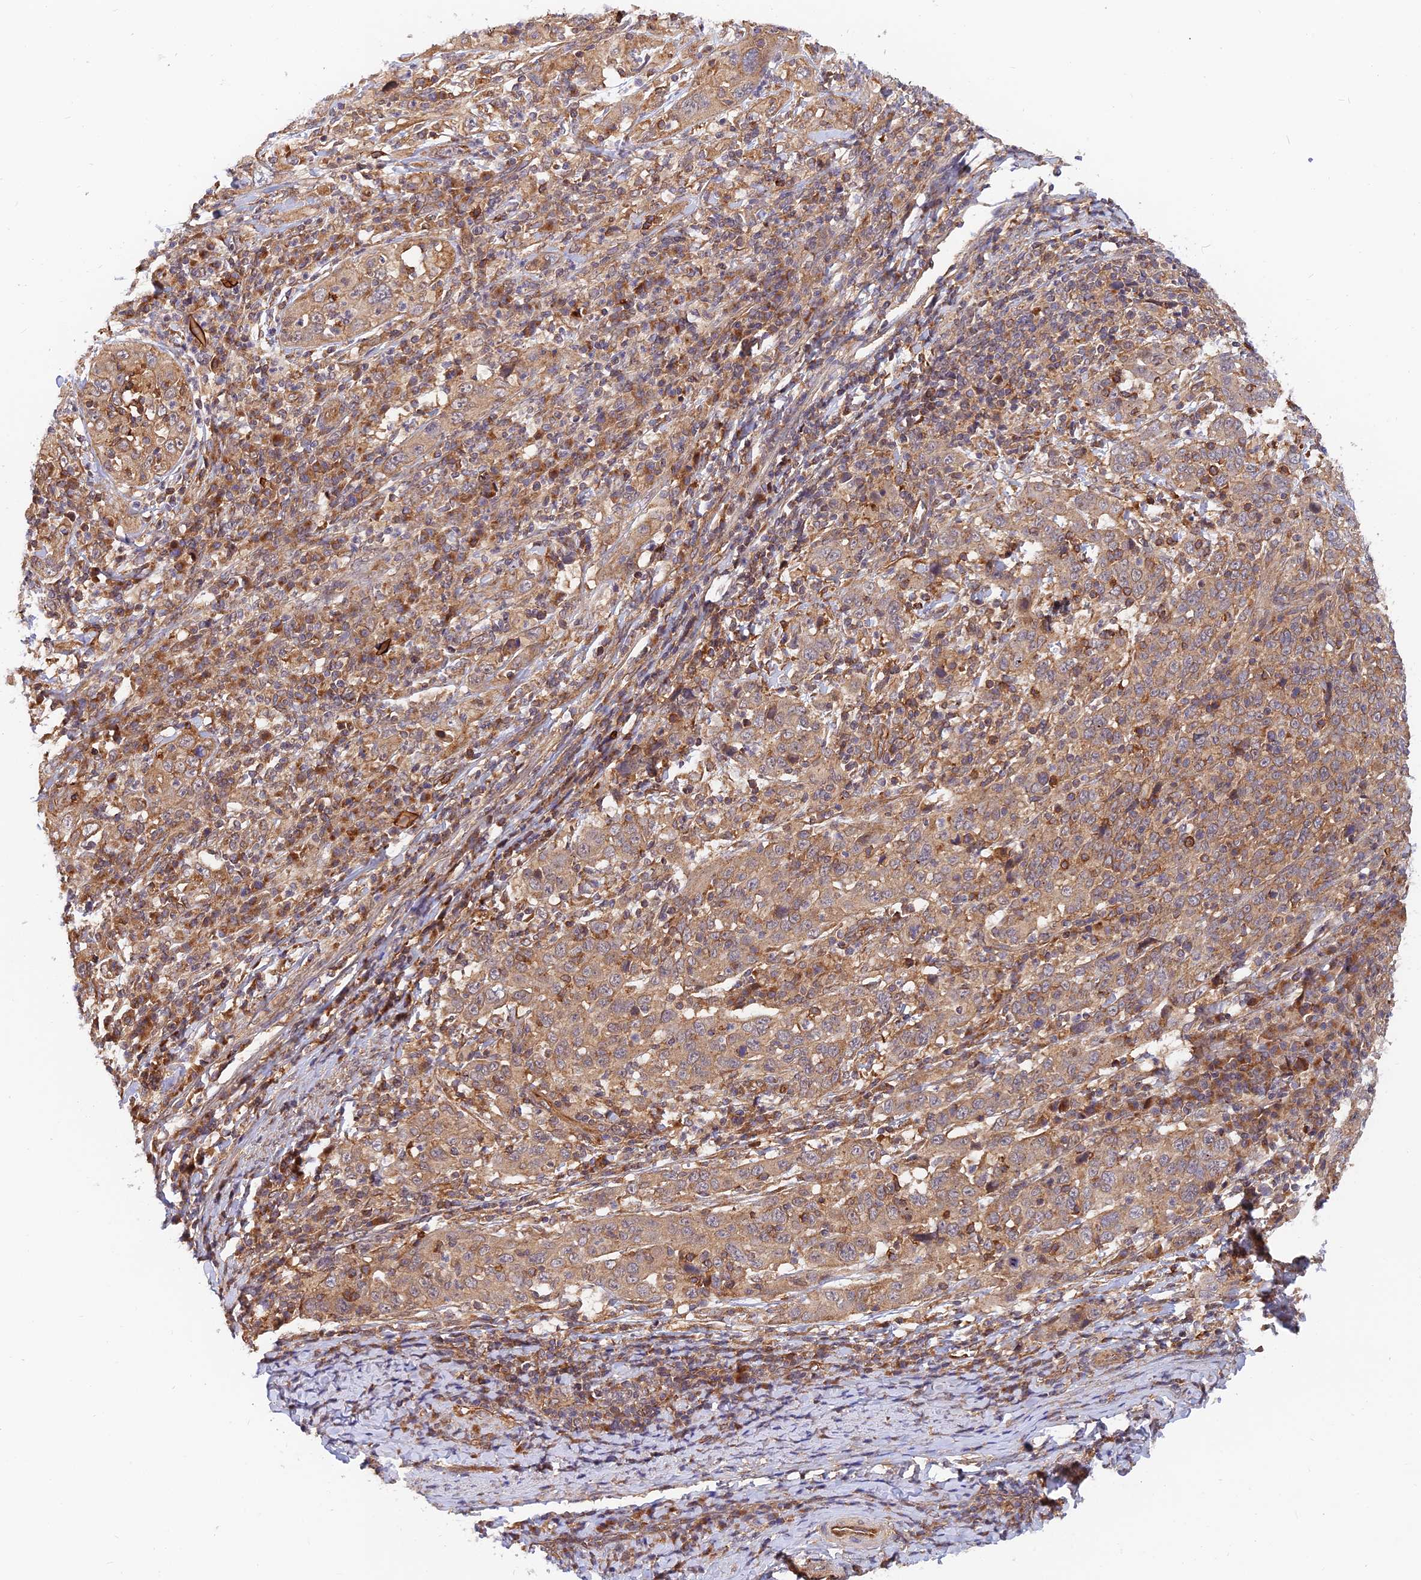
{"staining": {"intensity": "moderate", "quantity": ">75%", "location": "cytoplasmic/membranous"}, "tissue": "cervical cancer", "cell_type": "Tumor cells", "image_type": "cancer", "snomed": [{"axis": "morphology", "description": "Squamous cell carcinoma, NOS"}, {"axis": "topography", "description": "Cervix"}], "caption": "Tumor cells reveal medium levels of moderate cytoplasmic/membranous expression in about >75% of cells in squamous cell carcinoma (cervical). The protein is shown in brown color, while the nuclei are stained blue.", "gene": "WDR41", "patient": {"sex": "female", "age": 46}}